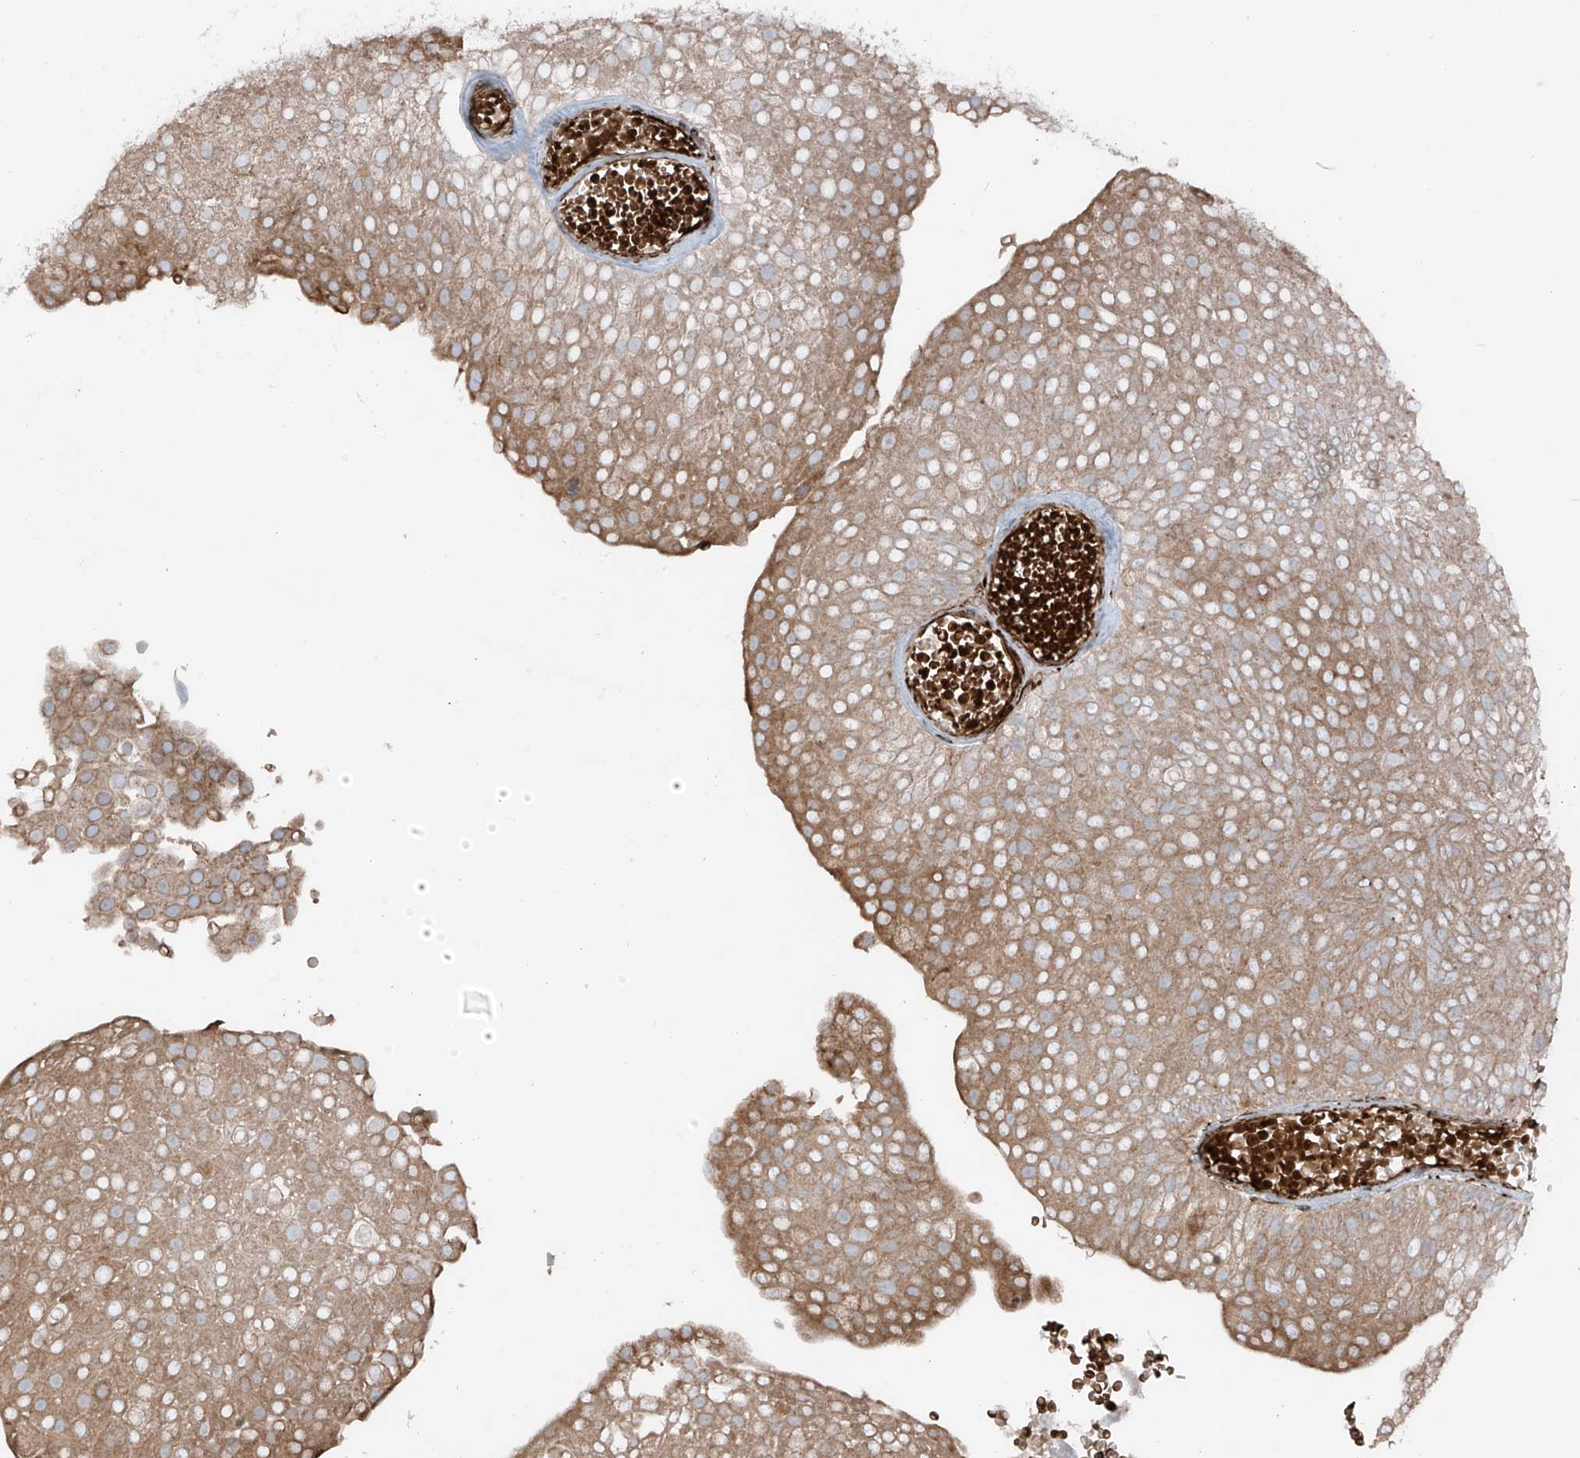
{"staining": {"intensity": "moderate", "quantity": ">75%", "location": "cytoplasmic/membranous"}, "tissue": "urothelial cancer", "cell_type": "Tumor cells", "image_type": "cancer", "snomed": [{"axis": "morphology", "description": "Urothelial carcinoma, Low grade"}, {"axis": "topography", "description": "Urinary bladder"}], "caption": "Immunohistochemical staining of low-grade urothelial carcinoma displays moderate cytoplasmic/membranous protein positivity in about >75% of tumor cells.", "gene": "ERLEC1", "patient": {"sex": "male", "age": 78}}